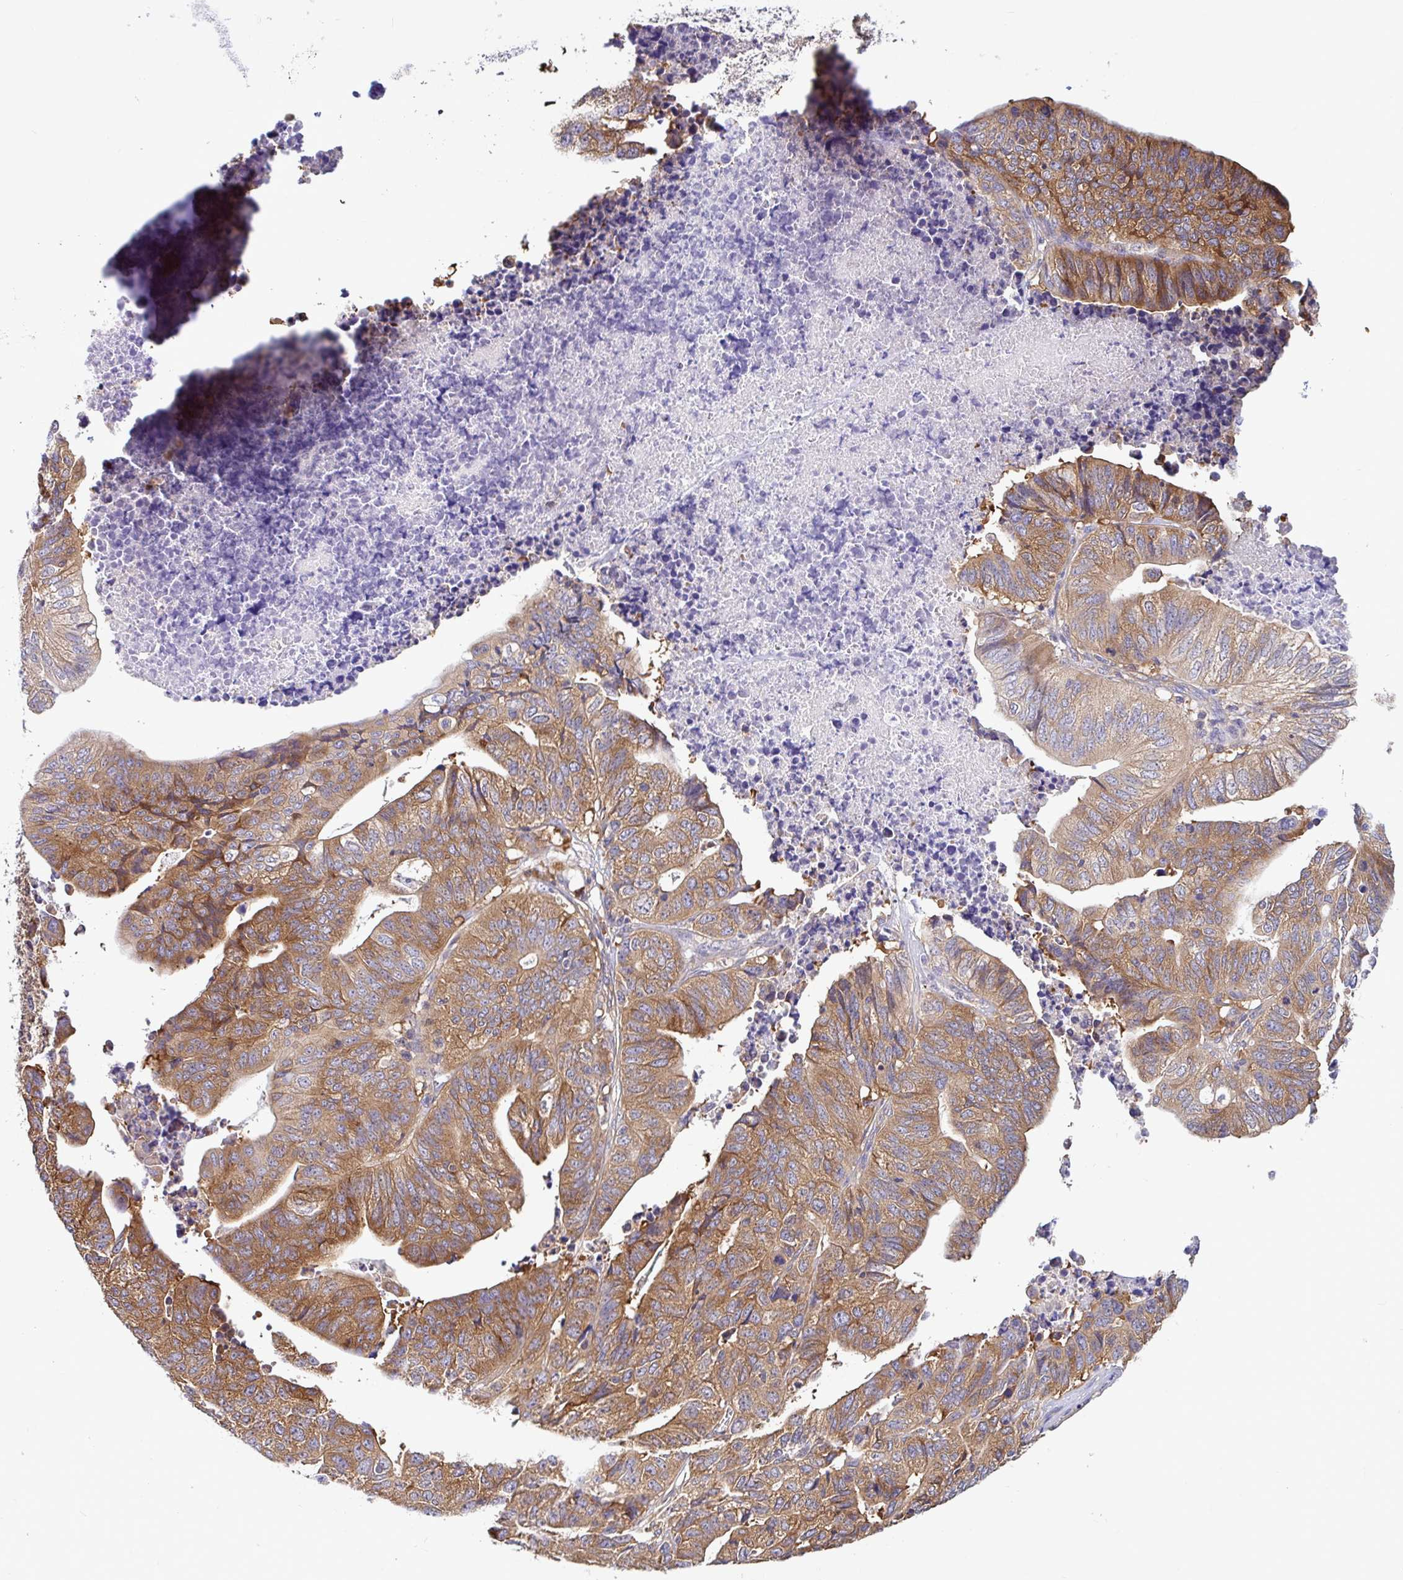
{"staining": {"intensity": "moderate", "quantity": "25%-75%", "location": "cytoplasmic/membranous"}, "tissue": "stomach cancer", "cell_type": "Tumor cells", "image_type": "cancer", "snomed": [{"axis": "morphology", "description": "Adenocarcinoma, NOS"}, {"axis": "topography", "description": "Stomach, upper"}], "caption": "Immunohistochemistry image of adenocarcinoma (stomach) stained for a protein (brown), which exhibits medium levels of moderate cytoplasmic/membranous staining in approximately 25%-75% of tumor cells.", "gene": "LARS1", "patient": {"sex": "female", "age": 67}}